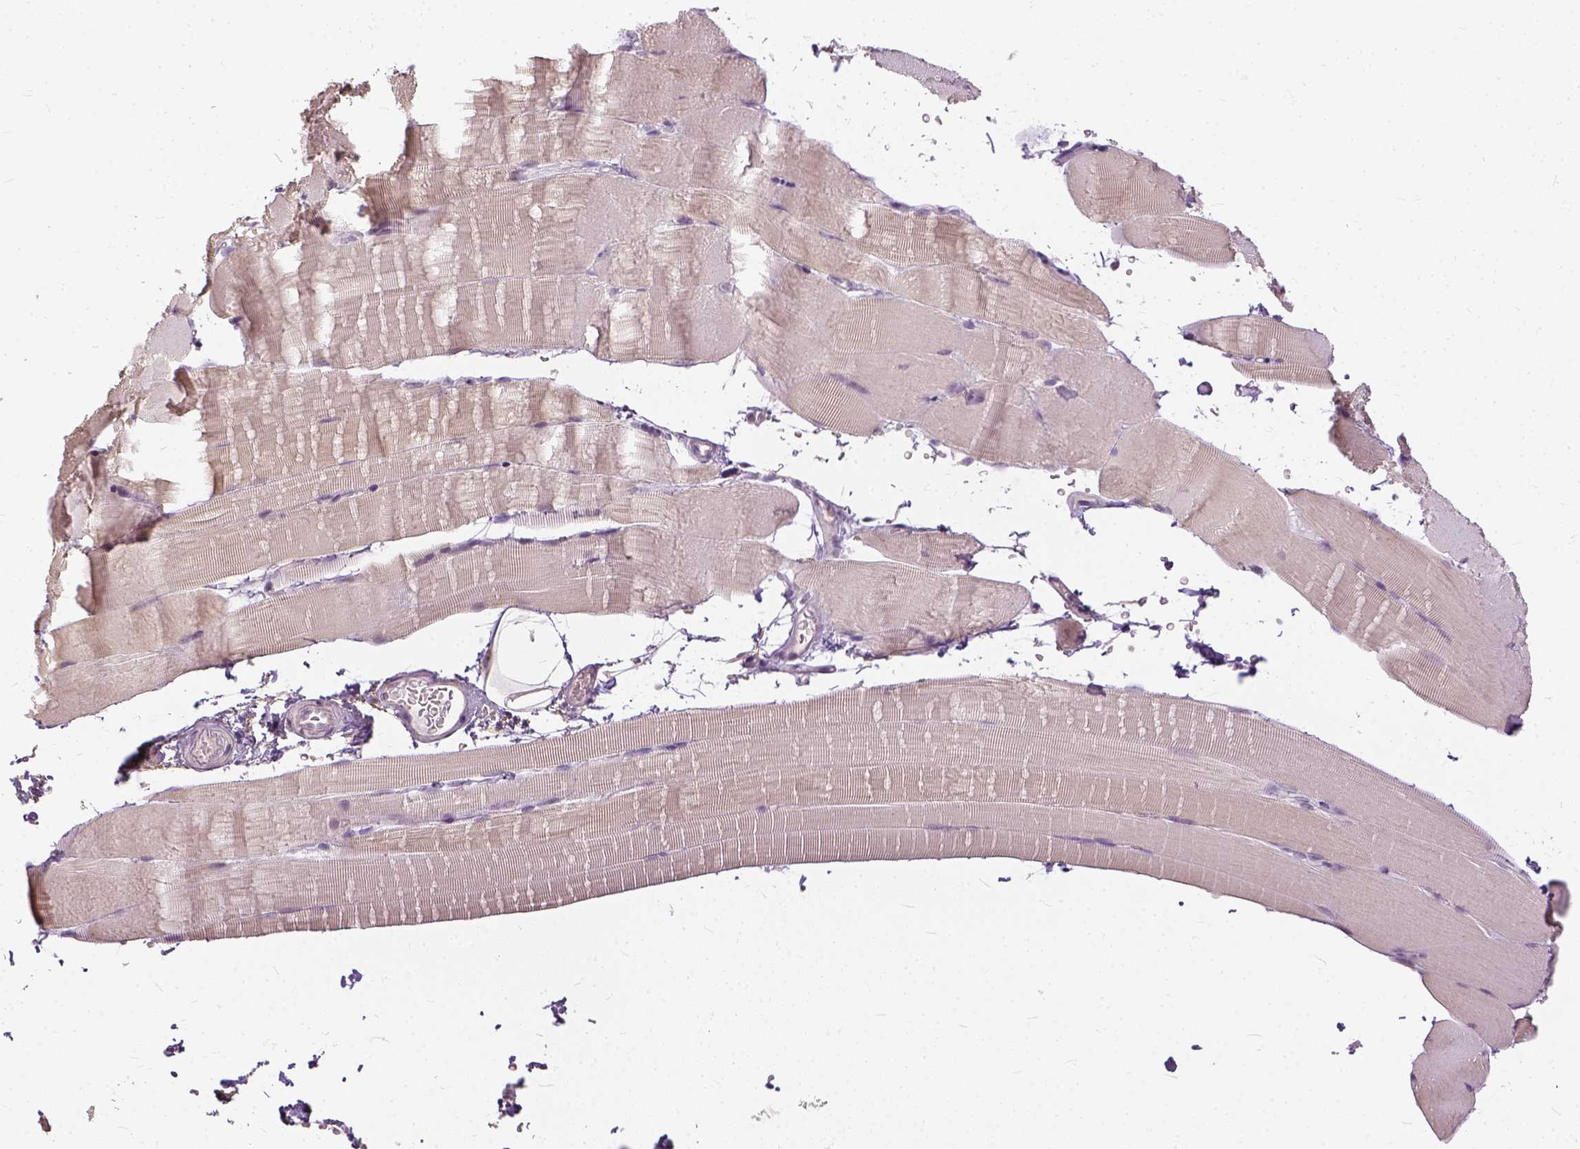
{"staining": {"intensity": "negative", "quantity": "none", "location": "none"}, "tissue": "skeletal muscle", "cell_type": "Myocytes", "image_type": "normal", "snomed": [{"axis": "morphology", "description": "Normal tissue, NOS"}, {"axis": "topography", "description": "Skeletal muscle"}], "caption": "IHC histopathology image of unremarkable skeletal muscle: skeletal muscle stained with DAB exhibits no significant protein expression in myocytes.", "gene": "ANO2", "patient": {"sex": "female", "age": 37}}